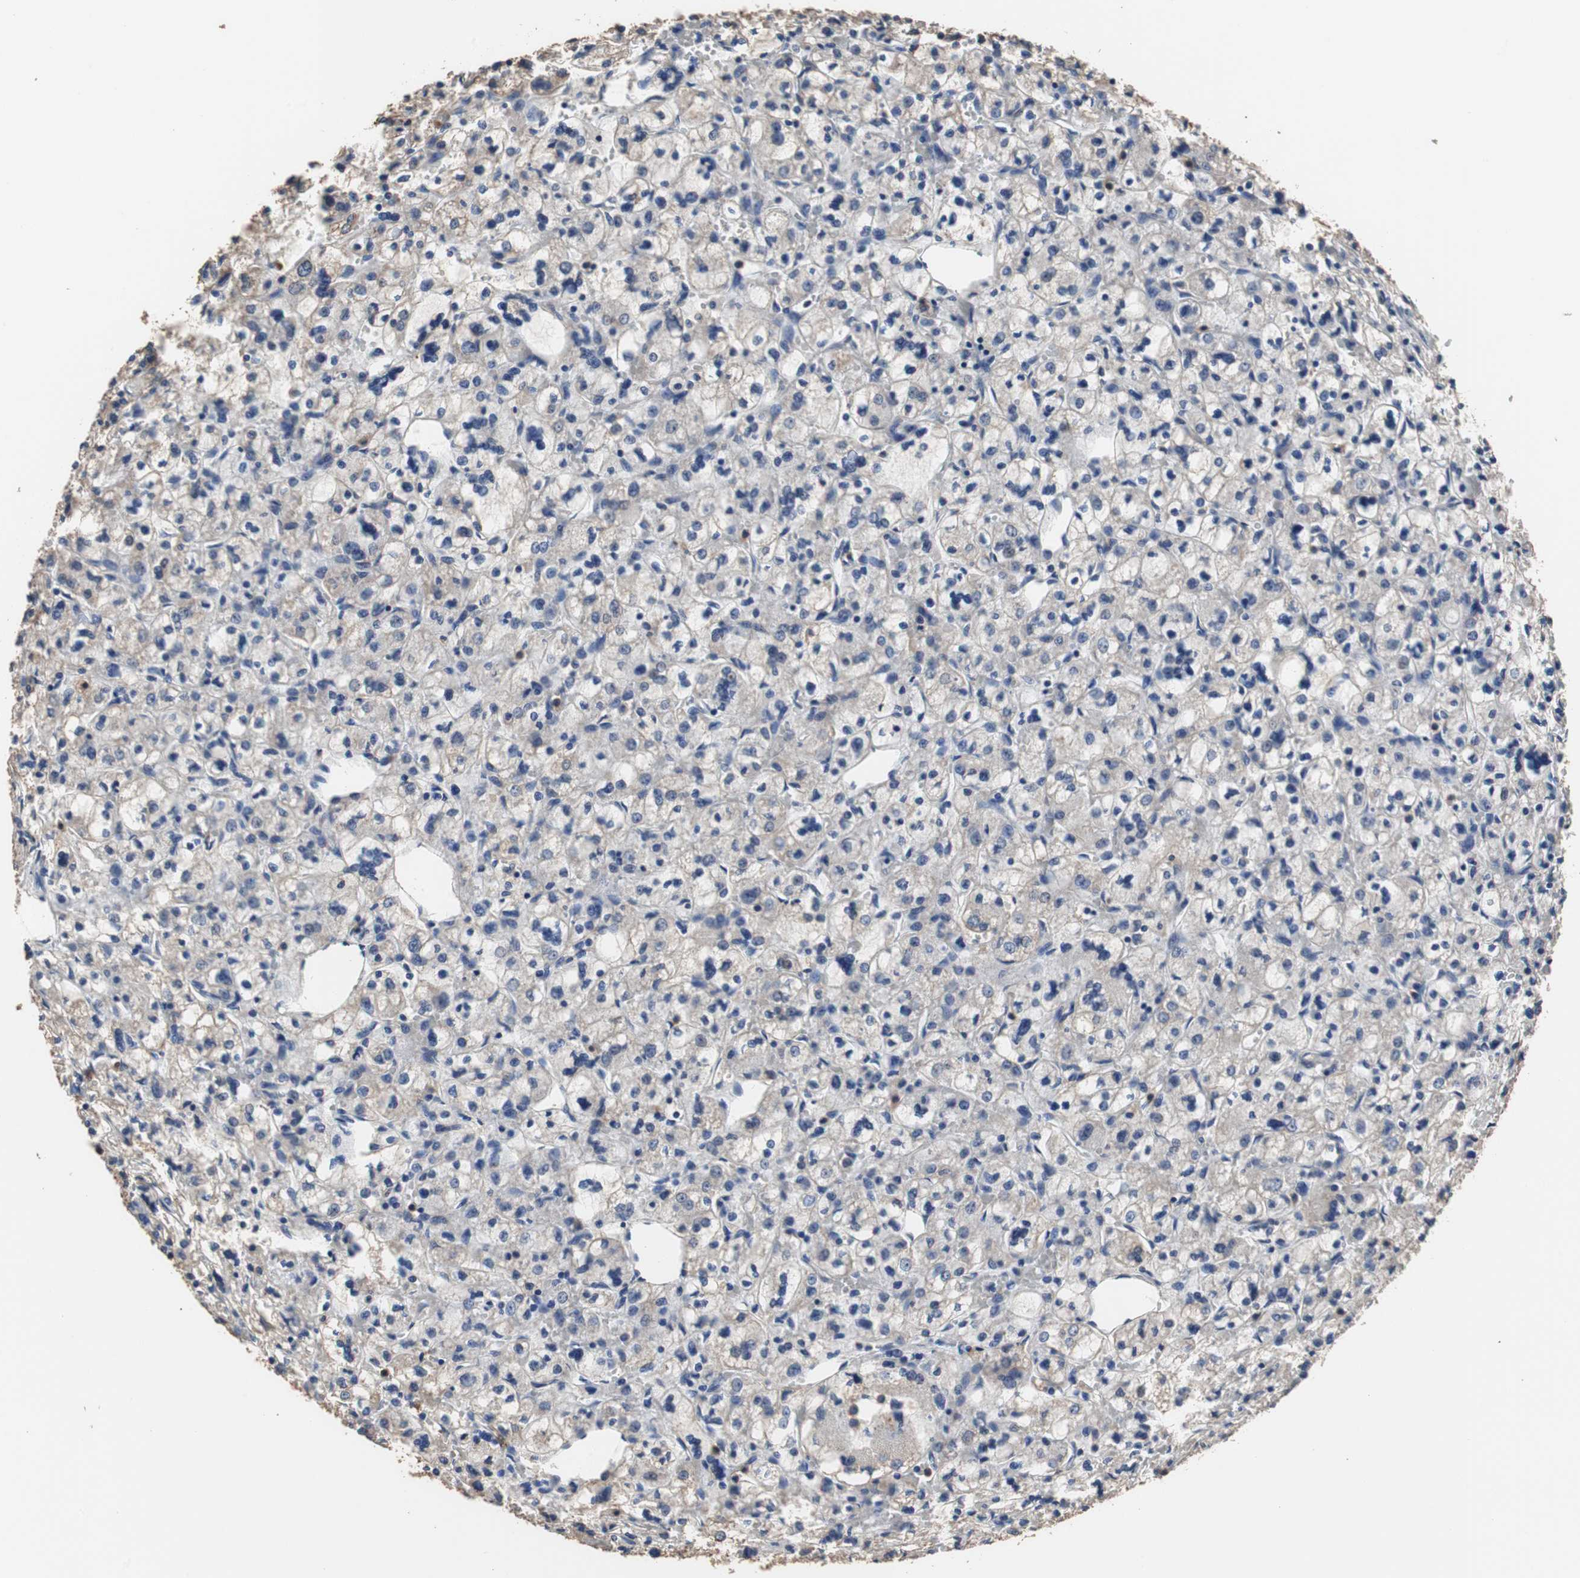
{"staining": {"intensity": "negative", "quantity": "none", "location": "none"}, "tissue": "renal cancer", "cell_type": "Tumor cells", "image_type": "cancer", "snomed": [{"axis": "morphology", "description": "Adenocarcinoma, NOS"}, {"axis": "topography", "description": "Kidney"}], "caption": "Tumor cells show no significant protein positivity in adenocarcinoma (renal).", "gene": "SCIMP", "patient": {"sex": "female", "age": 83}}